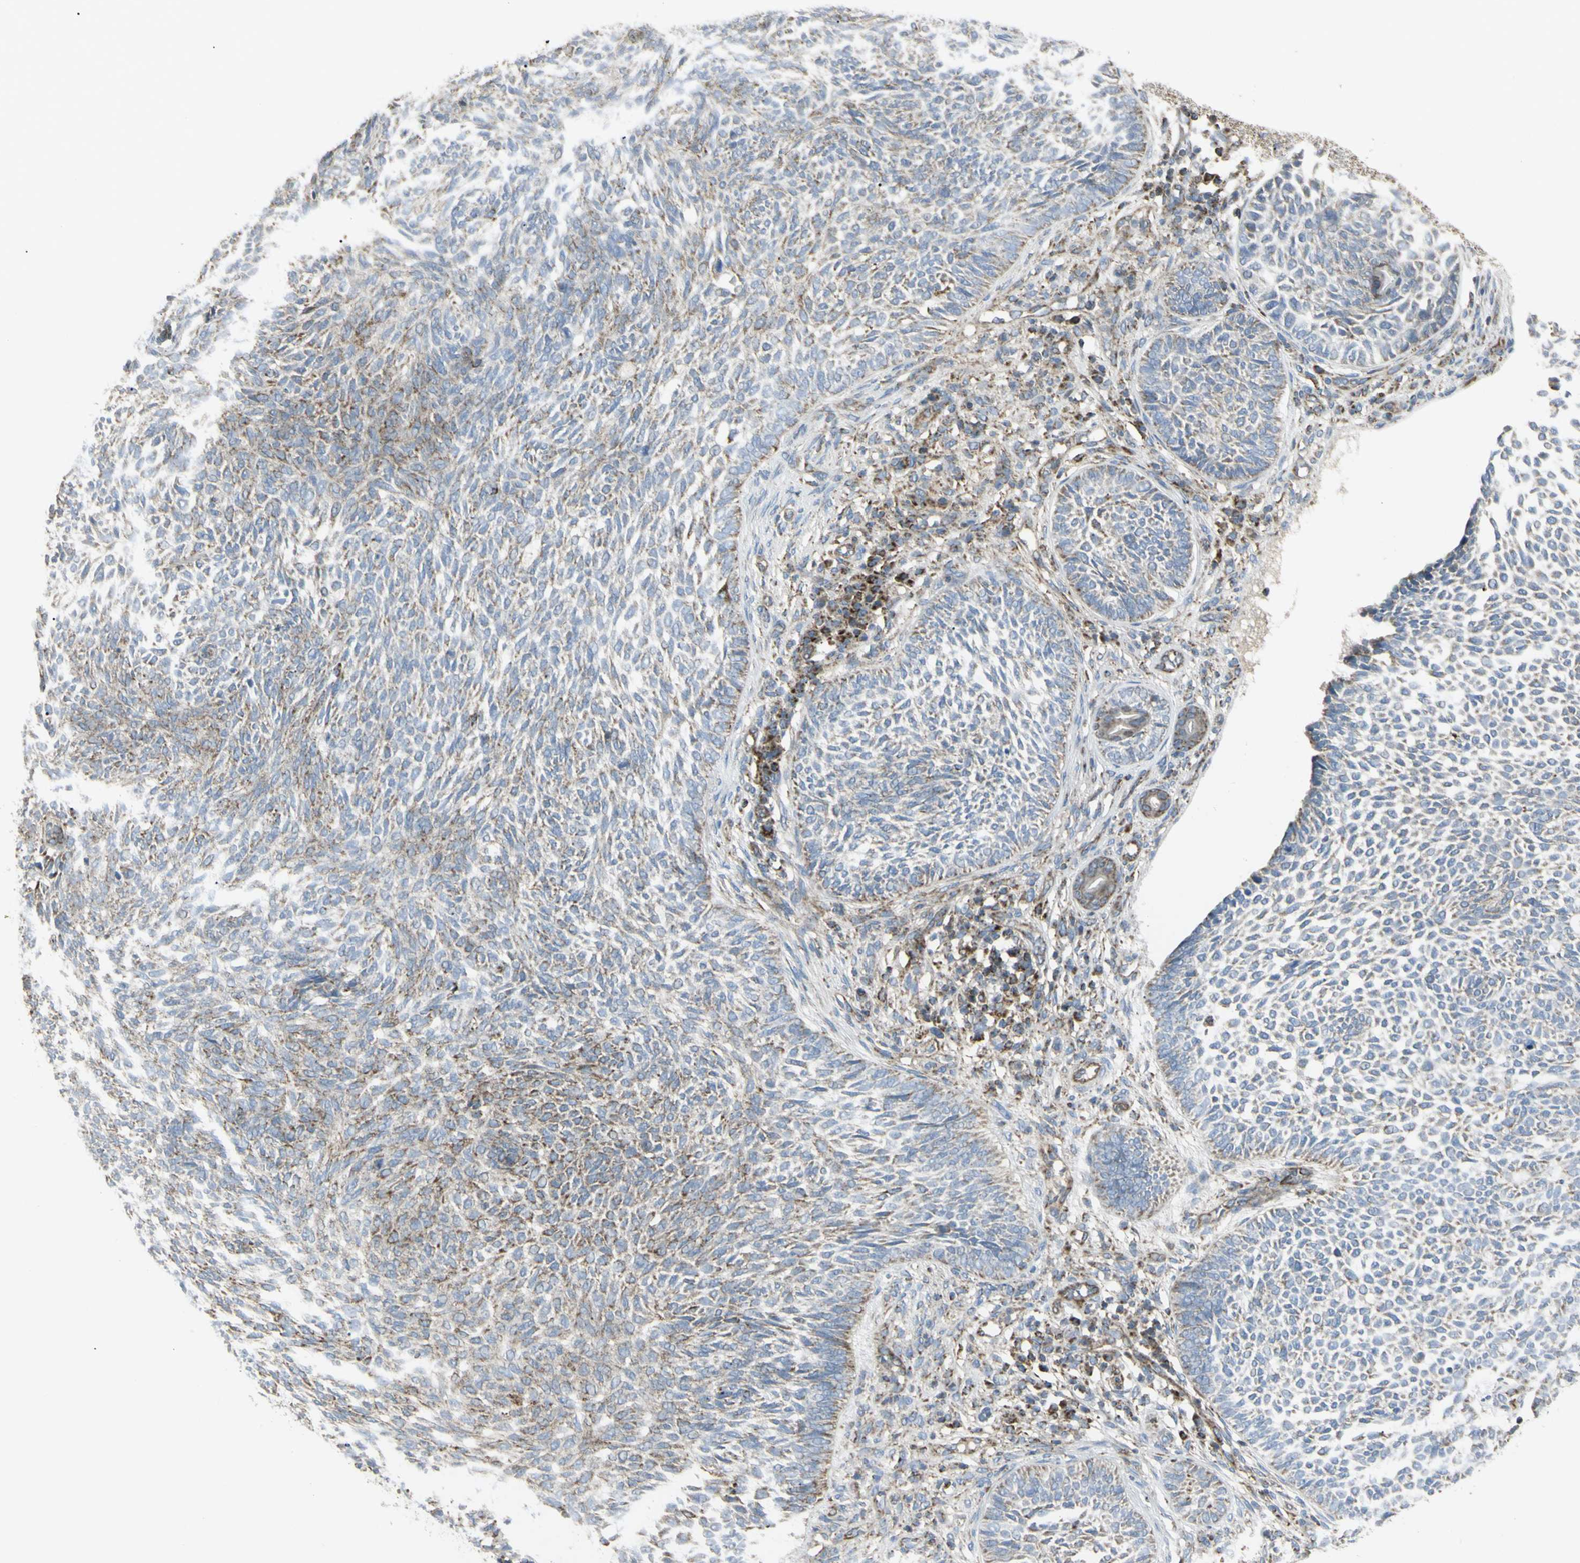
{"staining": {"intensity": "moderate", "quantity": "25%-75%", "location": "cytoplasmic/membranous"}, "tissue": "skin cancer", "cell_type": "Tumor cells", "image_type": "cancer", "snomed": [{"axis": "morphology", "description": "Basal cell carcinoma"}, {"axis": "topography", "description": "Skin"}], "caption": "Immunohistochemistry image of human skin basal cell carcinoma stained for a protein (brown), which exhibits medium levels of moderate cytoplasmic/membranous expression in approximately 25%-75% of tumor cells.", "gene": "CYB5R1", "patient": {"sex": "male", "age": 87}}